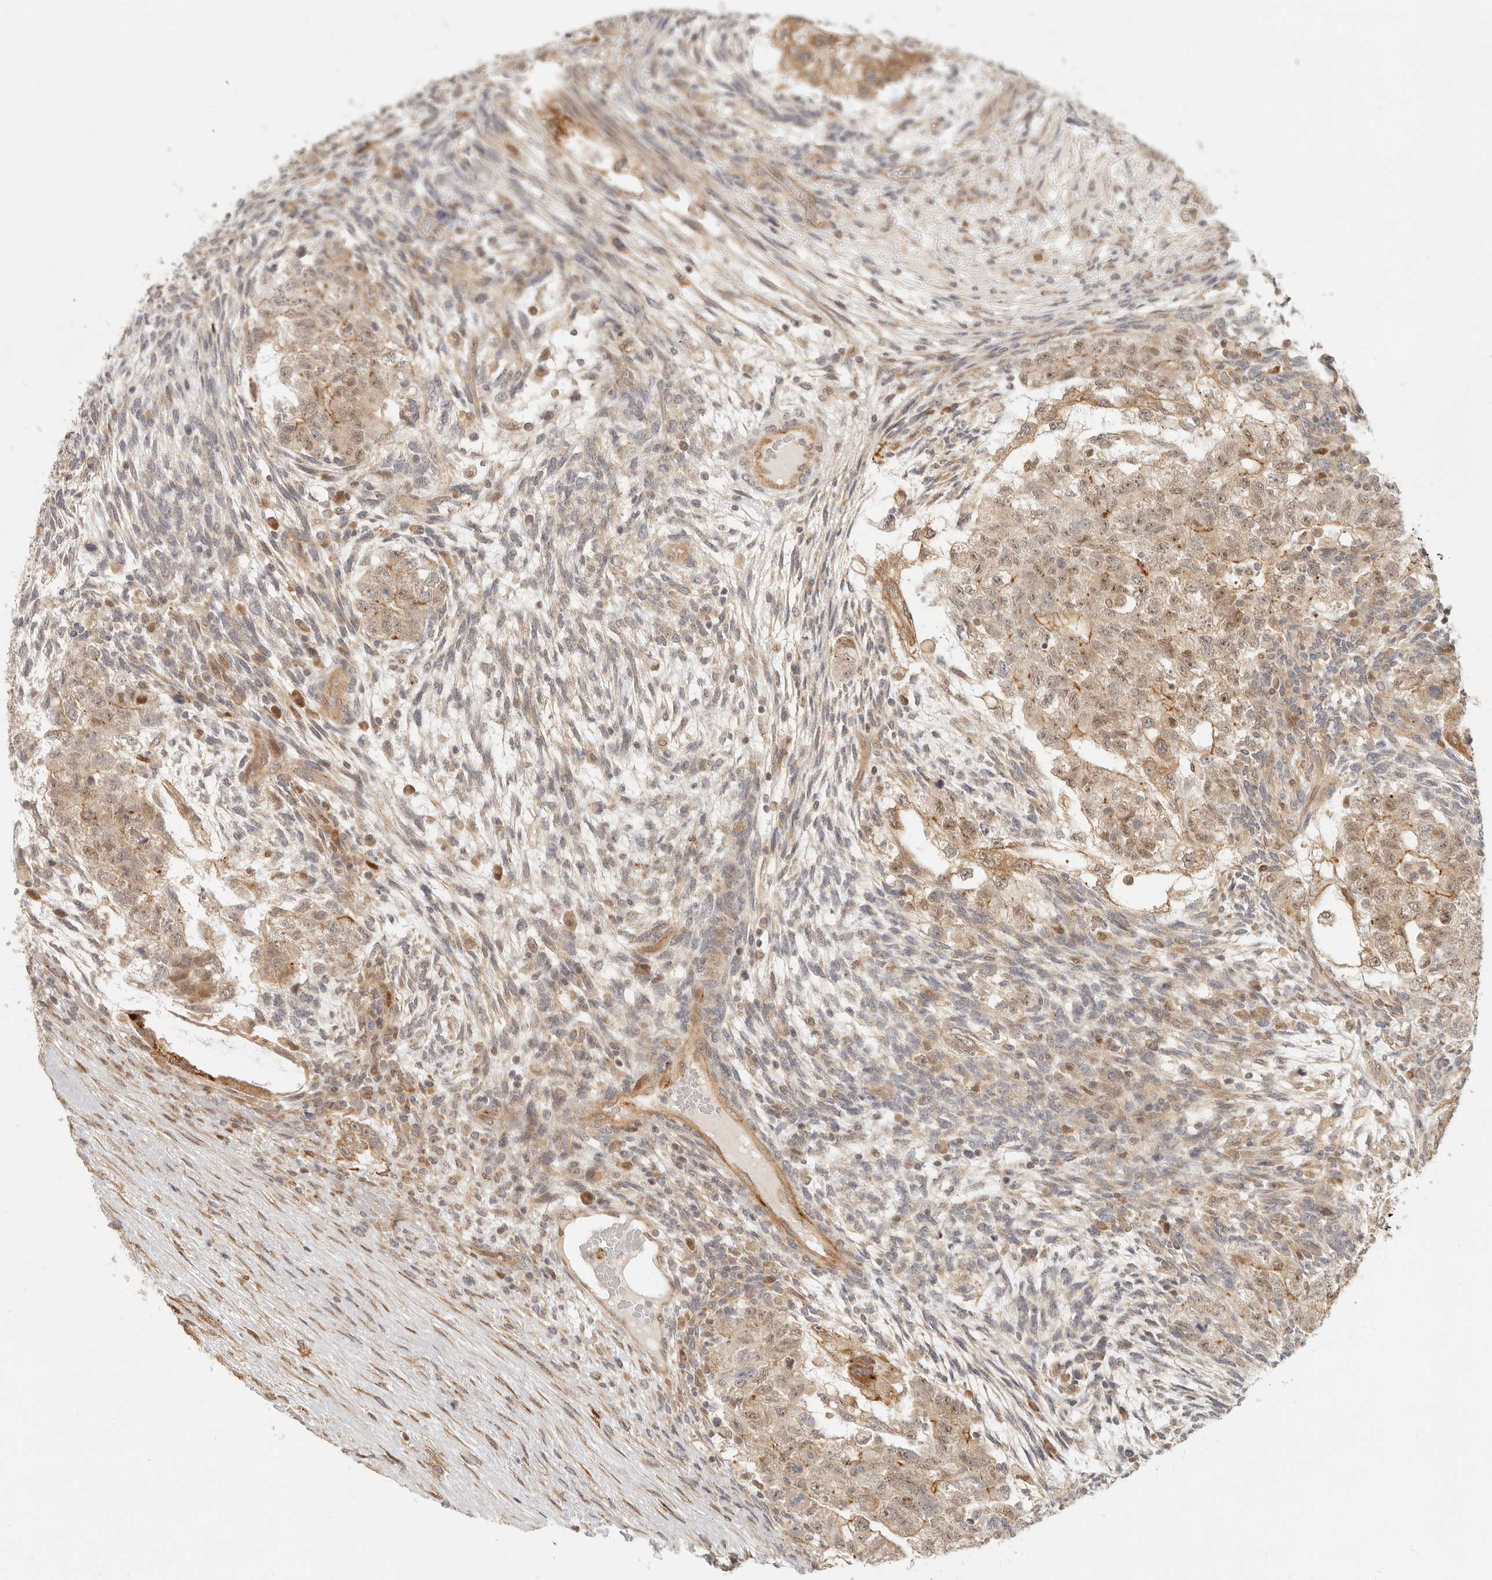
{"staining": {"intensity": "moderate", "quantity": ">75%", "location": "cytoplasmic/membranous,nuclear"}, "tissue": "testis cancer", "cell_type": "Tumor cells", "image_type": "cancer", "snomed": [{"axis": "morphology", "description": "Normal tissue, NOS"}, {"axis": "morphology", "description": "Carcinoma, Embryonal, NOS"}, {"axis": "topography", "description": "Testis"}], "caption": "Immunohistochemistry (IHC) of human testis cancer (embryonal carcinoma) exhibits medium levels of moderate cytoplasmic/membranous and nuclear expression in about >75% of tumor cells.", "gene": "TUFT1", "patient": {"sex": "male", "age": 36}}